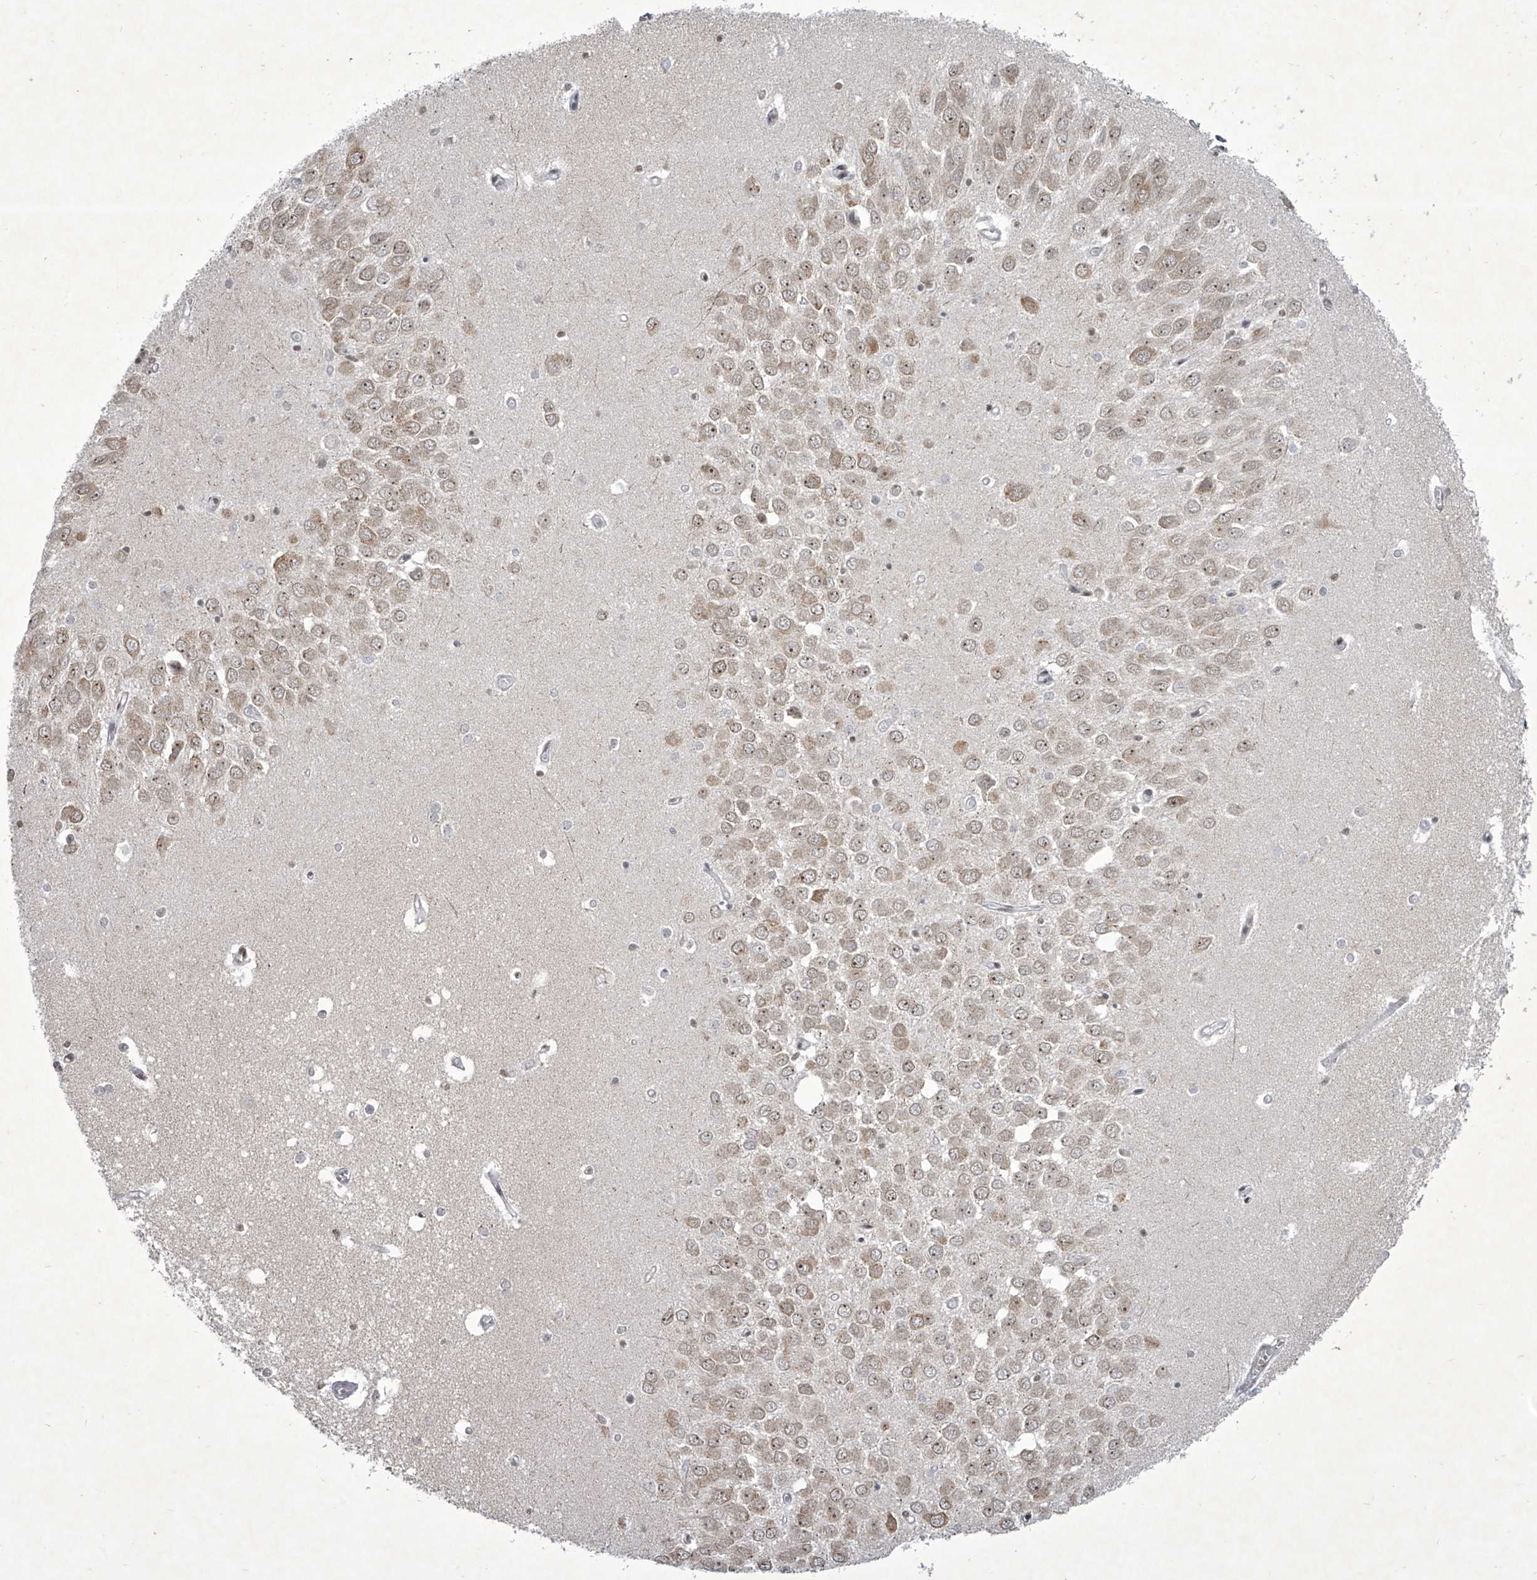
{"staining": {"intensity": "negative", "quantity": "none", "location": "none"}, "tissue": "hippocampus", "cell_type": "Glial cells", "image_type": "normal", "snomed": [{"axis": "morphology", "description": "Normal tissue, NOS"}, {"axis": "topography", "description": "Hippocampus"}], "caption": "High magnification brightfield microscopy of normal hippocampus stained with DAB (brown) and counterstained with hematoxylin (blue): glial cells show no significant staining.", "gene": "MLLT1", "patient": {"sex": "male", "age": 70}}